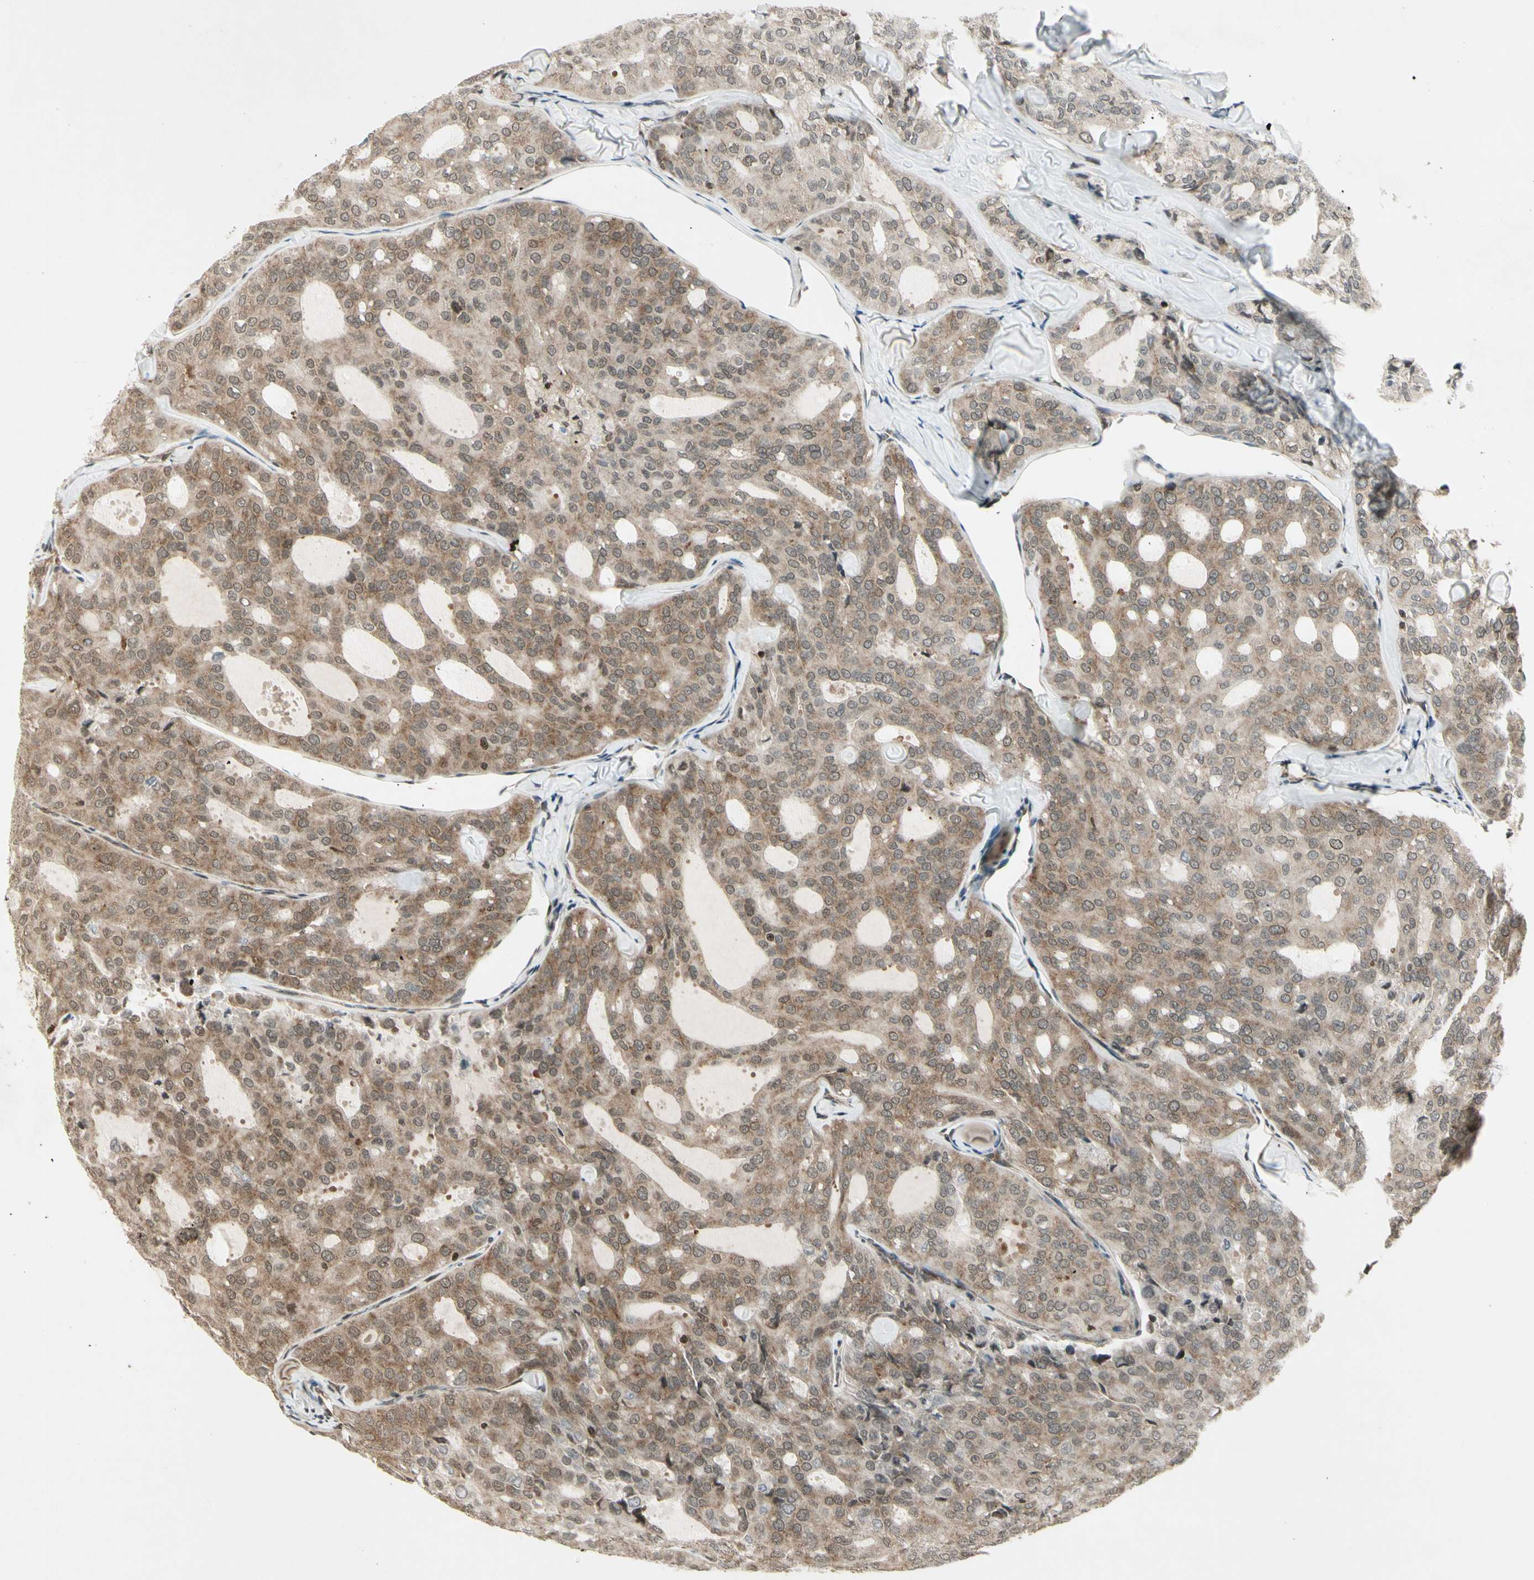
{"staining": {"intensity": "weak", "quantity": ">75%", "location": "cytoplasmic/membranous"}, "tissue": "thyroid cancer", "cell_type": "Tumor cells", "image_type": "cancer", "snomed": [{"axis": "morphology", "description": "Follicular adenoma carcinoma, NOS"}, {"axis": "topography", "description": "Thyroid gland"}], "caption": "Weak cytoplasmic/membranous protein staining is appreciated in approximately >75% of tumor cells in thyroid cancer. (DAB = brown stain, brightfield microscopy at high magnification).", "gene": "SMN2", "patient": {"sex": "male", "age": 75}}